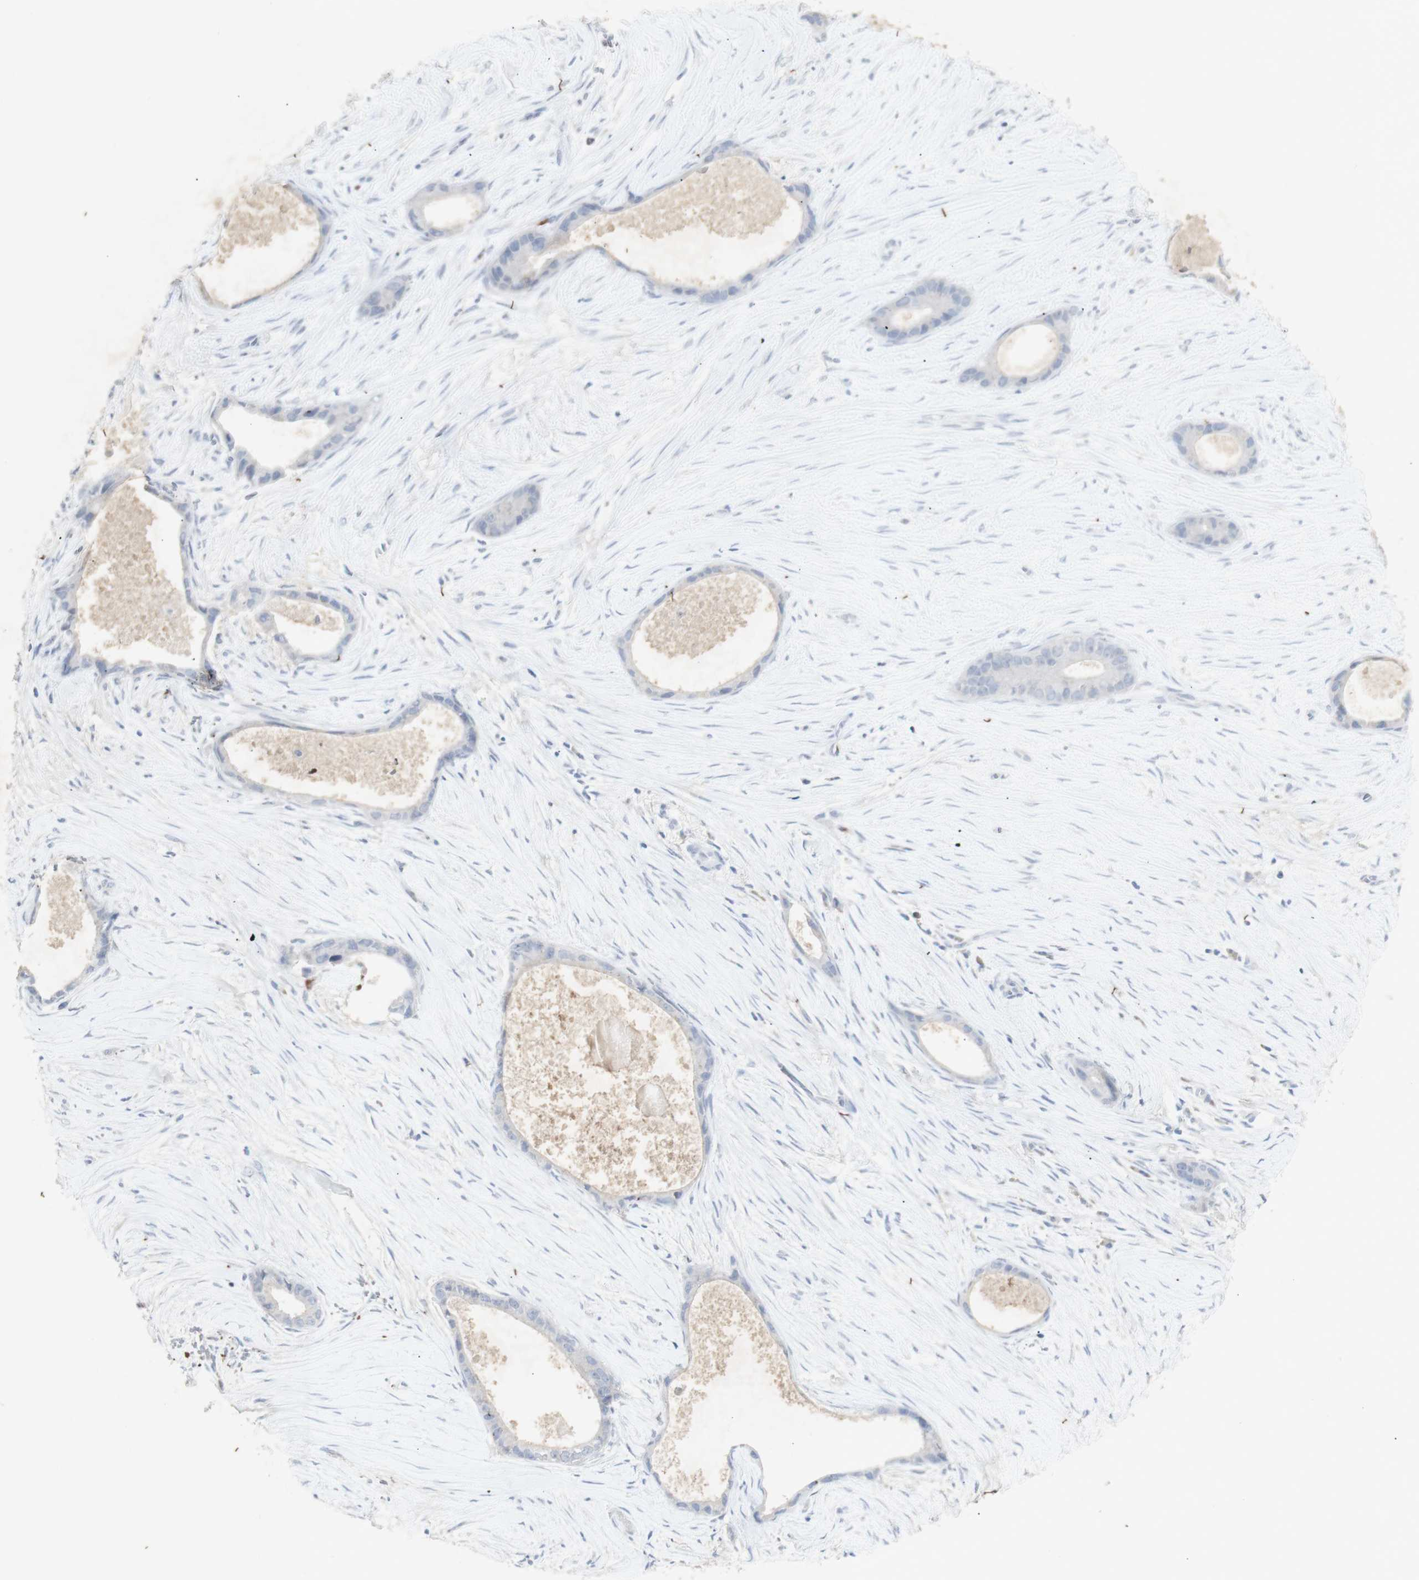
{"staining": {"intensity": "negative", "quantity": "none", "location": "none"}, "tissue": "liver cancer", "cell_type": "Tumor cells", "image_type": "cancer", "snomed": [{"axis": "morphology", "description": "Cholangiocarcinoma"}, {"axis": "topography", "description": "Liver"}], "caption": "Liver cancer (cholangiocarcinoma) was stained to show a protein in brown. There is no significant expression in tumor cells.", "gene": "INS", "patient": {"sex": "female", "age": 55}}